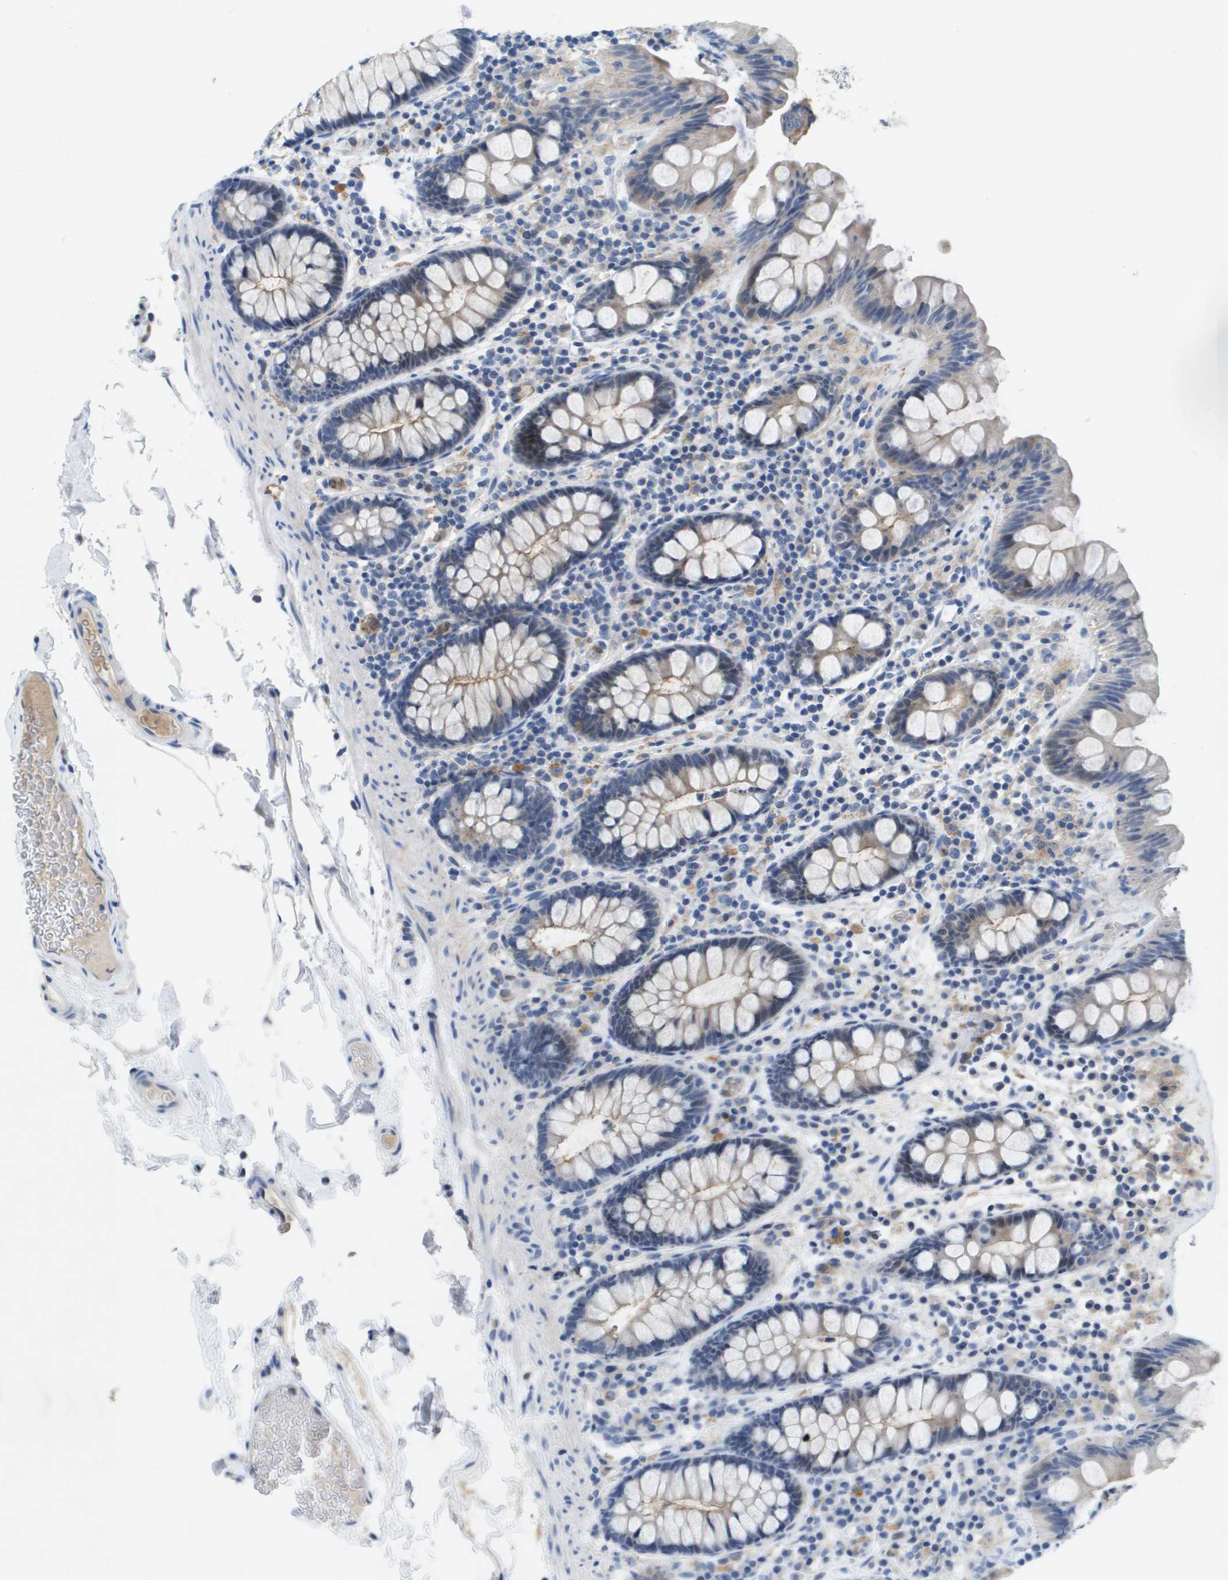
{"staining": {"intensity": "negative", "quantity": "none", "location": "none"}, "tissue": "colon", "cell_type": "Endothelial cells", "image_type": "normal", "snomed": [{"axis": "morphology", "description": "Normal tissue, NOS"}, {"axis": "topography", "description": "Colon"}], "caption": "Human colon stained for a protein using IHC exhibits no staining in endothelial cells.", "gene": "LIPG", "patient": {"sex": "female", "age": 80}}